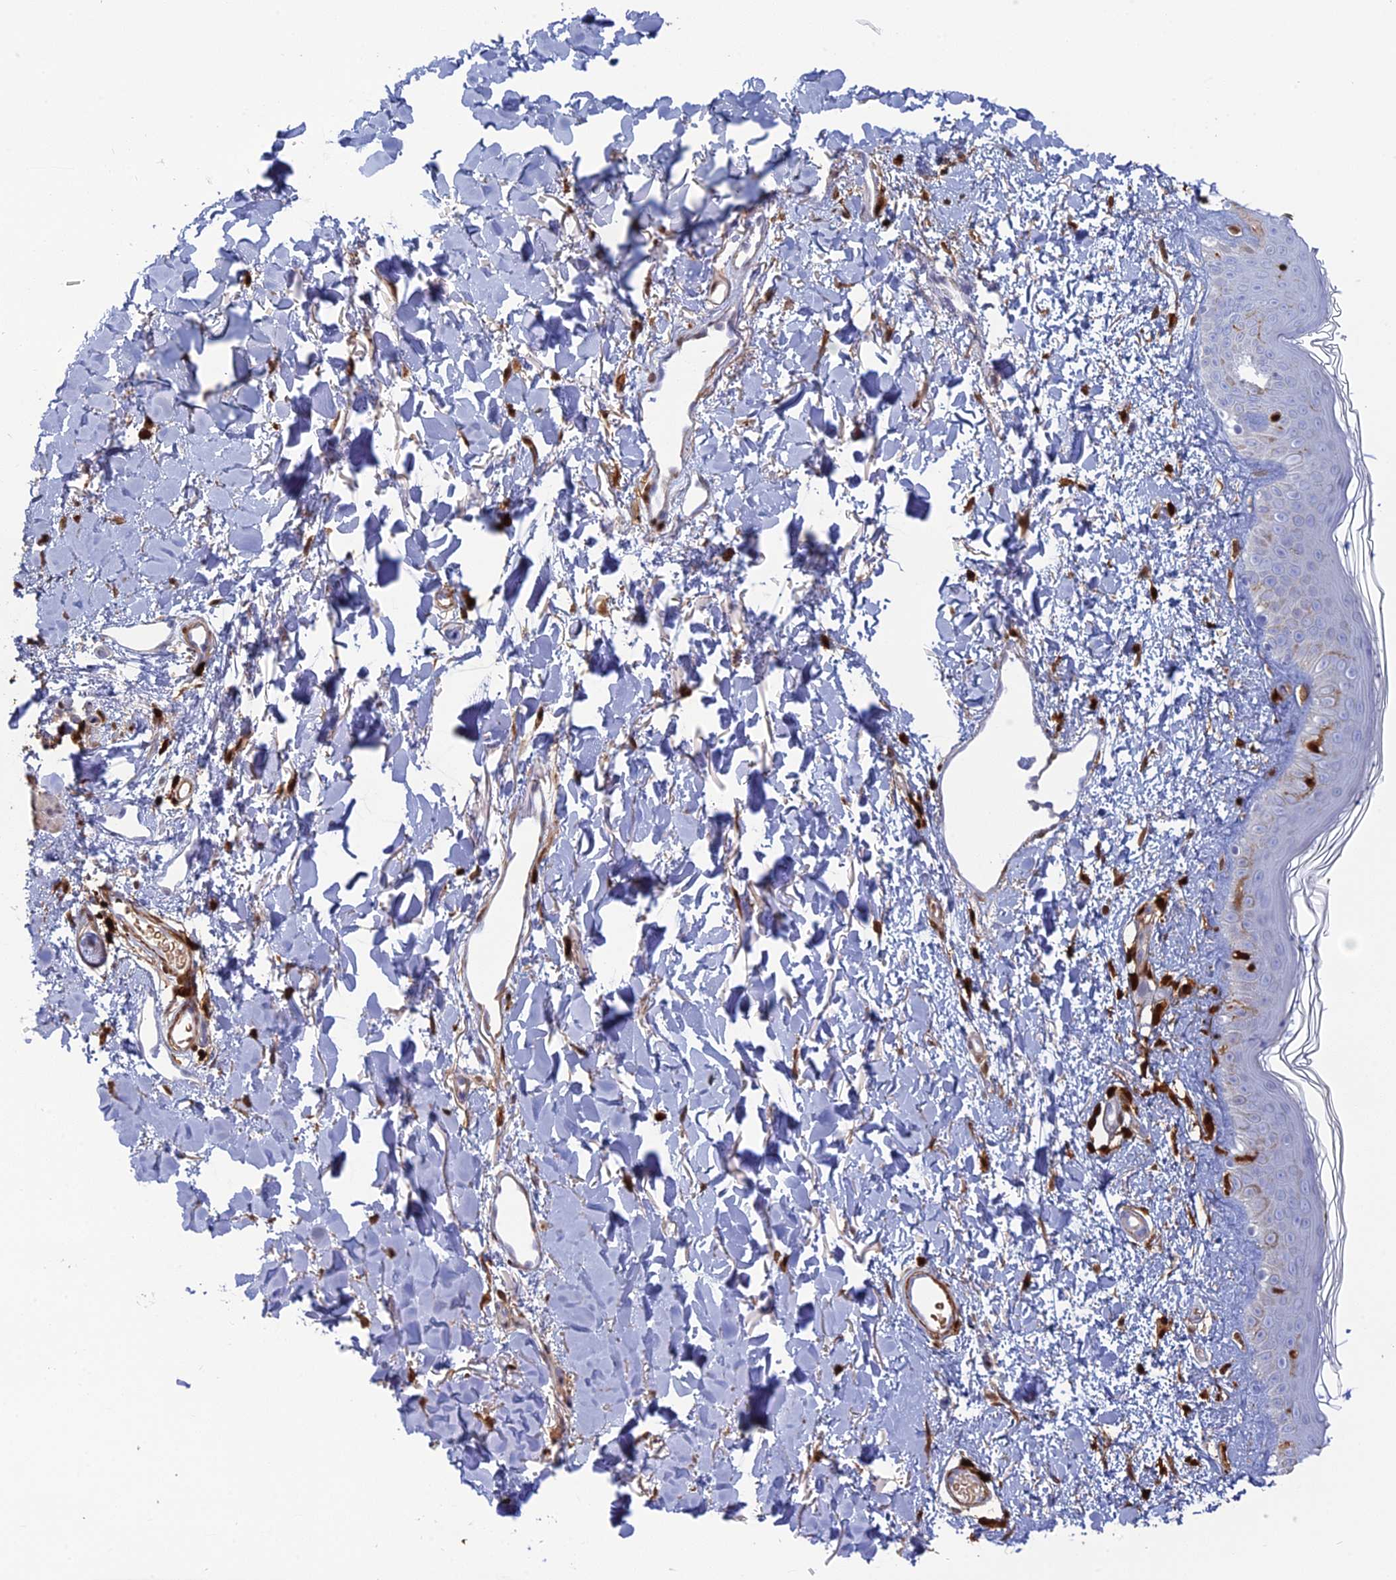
{"staining": {"intensity": "negative", "quantity": "none", "location": "none"}, "tissue": "skin", "cell_type": "Fibroblasts", "image_type": "normal", "snomed": [{"axis": "morphology", "description": "Normal tissue, NOS"}, {"axis": "topography", "description": "Skin"}], "caption": "Immunohistochemistry (IHC) histopathology image of benign human skin stained for a protein (brown), which exhibits no positivity in fibroblasts.", "gene": "PGBD4", "patient": {"sex": "female", "age": 58}}